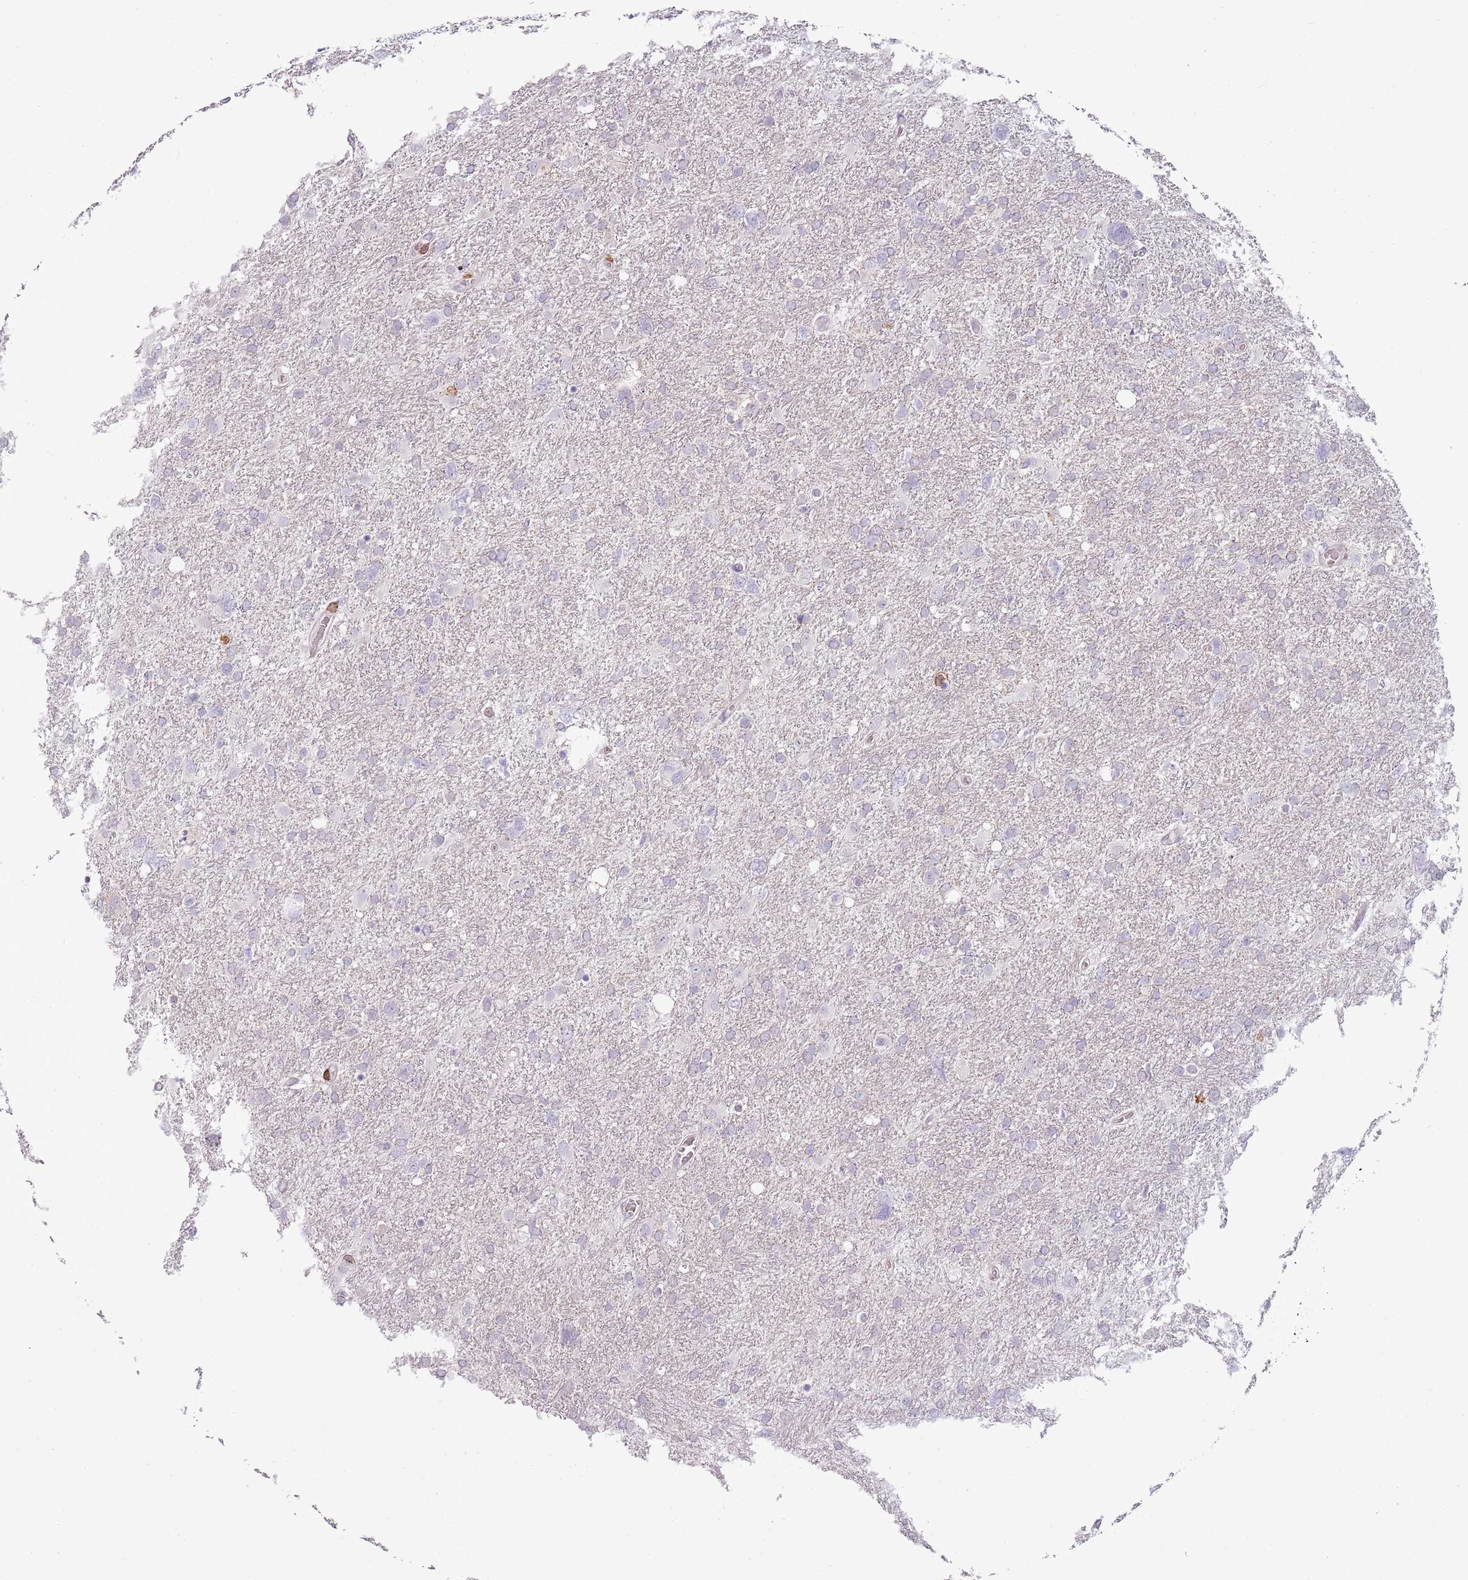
{"staining": {"intensity": "negative", "quantity": "none", "location": "none"}, "tissue": "glioma", "cell_type": "Tumor cells", "image_type": "cancer", "snomed": [{"axis": "morphology", "description": "Glioma, malignant, High grade"}, {"axis": "topography", "description": "Brain"}], "caption": "Glioma stained for a protein using immunohistochemistry reveals no positivity tumor cells.", "gene": "ZNF583", "patient": {"sex": "male", "age": 61}}